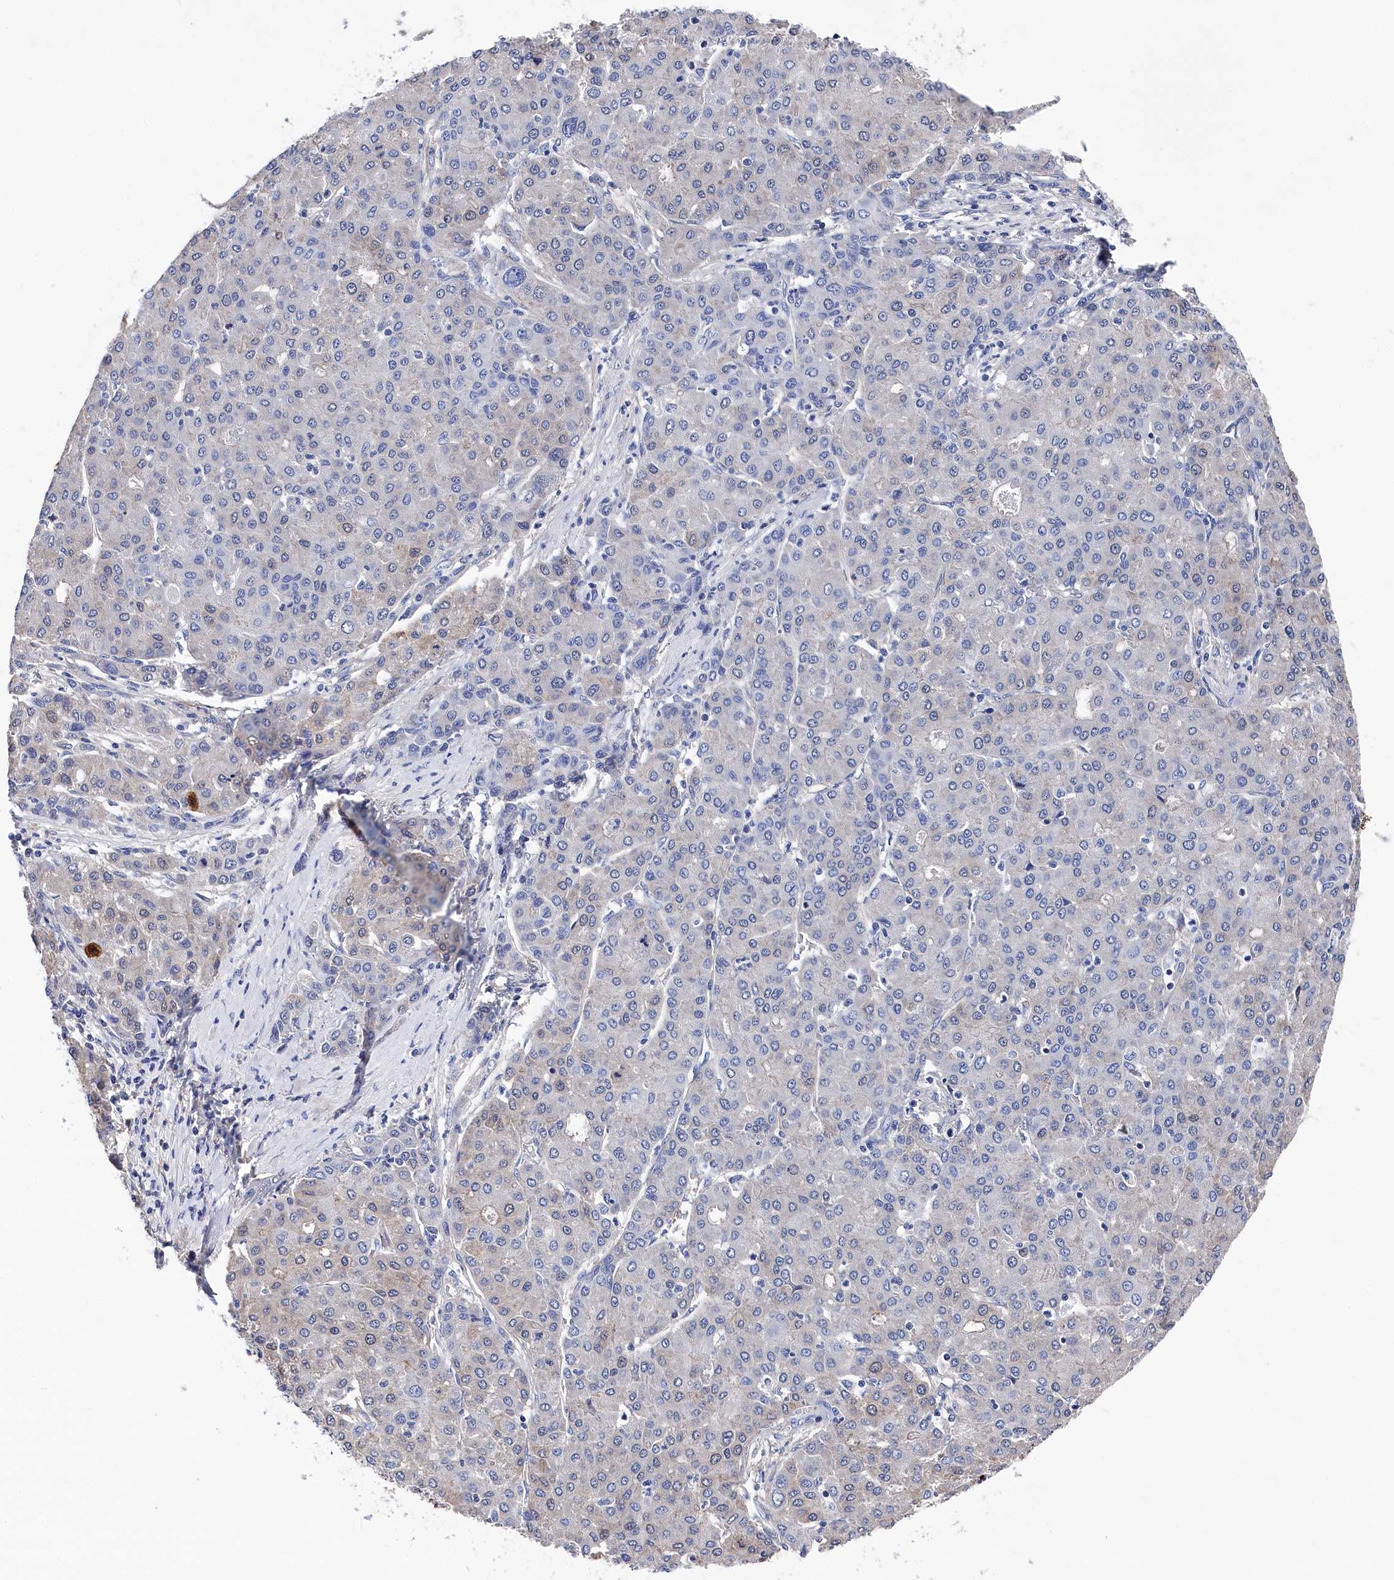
{"staining": {"intensity": "negative", "quantity": "none", "location": "none"}, "tissue": "liver cancer", "cell_type": "Tumor cells", "image_type": "cancer", "snomed": [{"axis": "morphology", "description": "Carcinoma, Hepatocellular, NOS"}, {"axis": "topography", "description": "Liver"}], "caption": "Tumor cells show no significant positivity in liver hepatocellular carcinoma.", "gene": "BHMT", "patient": {"sex": "male", "age": 65}}